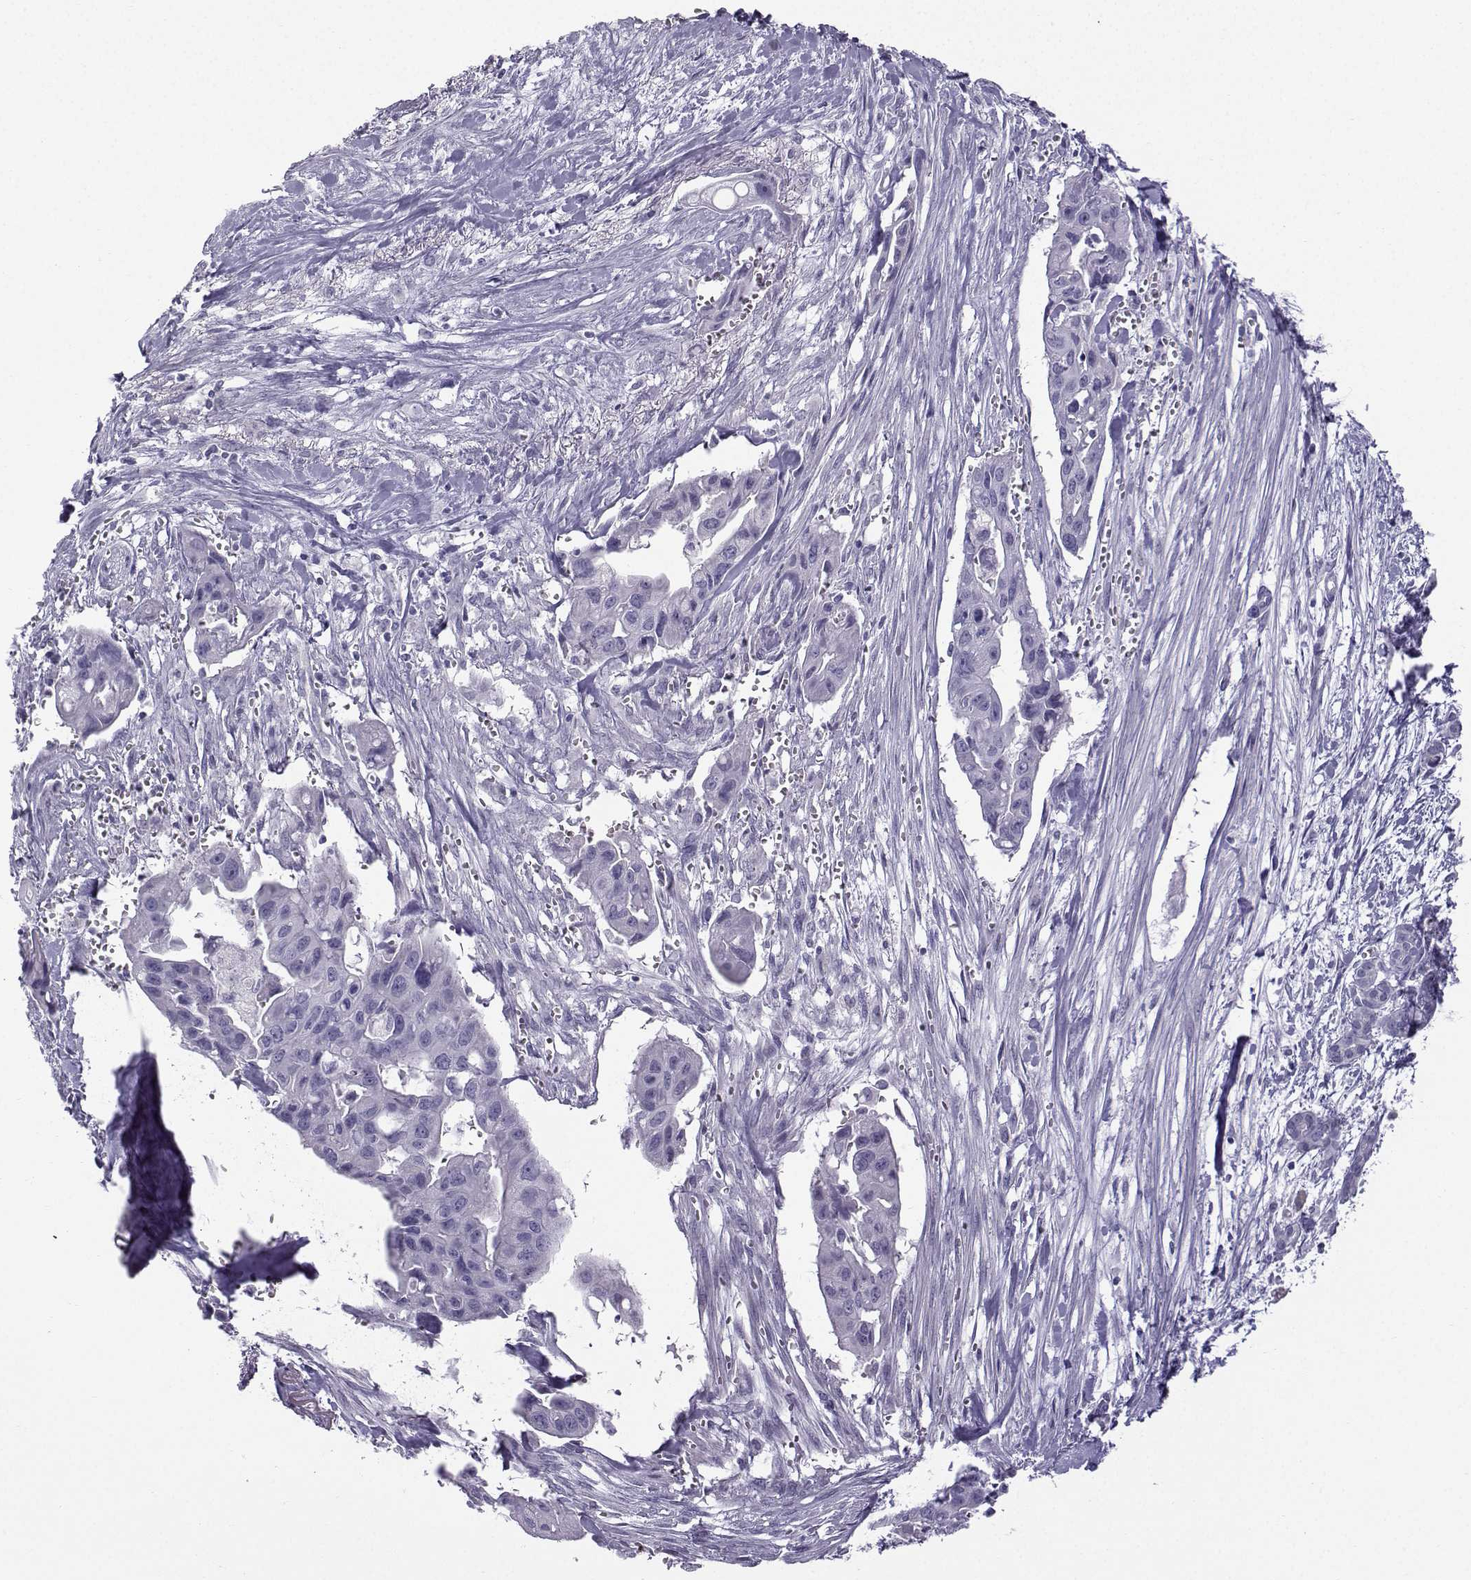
{"staining": {"intensity": "negative", "quantity": "none", "location": "none"}, "tissue": "pancreatic cancer", "cell_type": "Tumor cells", "image_type": "cancer", "snomed": [{"axis": "morphology", "description": "Adenocarcinoma, NOS"}, {"axis": "topography", "description": "Pancreas"}], "caption": "Tumor cells show no significant protein positivity in adenocarcinoma (pancreatic).", "gene": "ZBTB8B", "patient": {"sex": "male", "age": 60}}